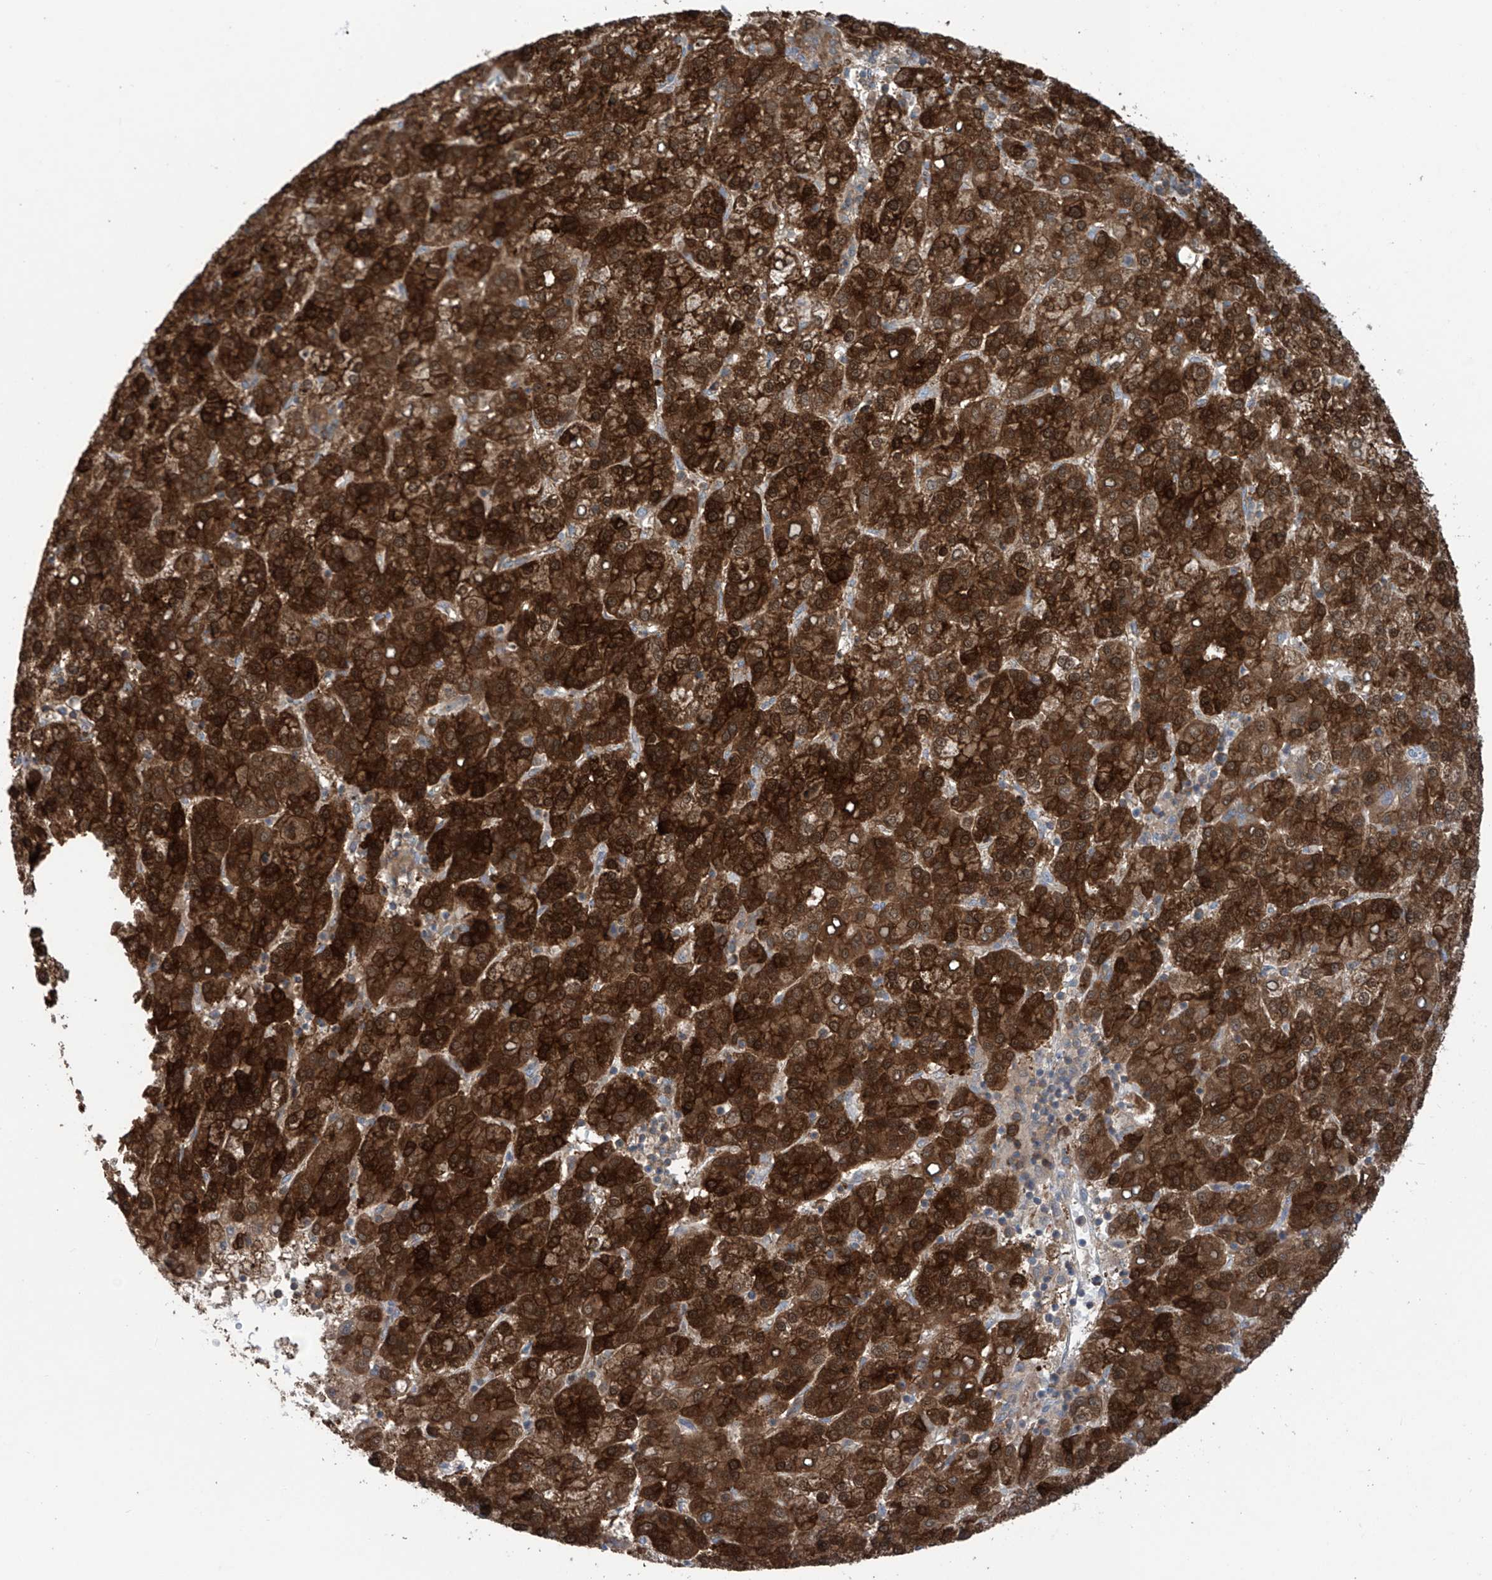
{"staining": {"intensity": "strong", "quantity": ">75%", "location": "cytoplasmic/membranous,nuclear"}, "tissue": "liver cancer", "cell_type": "Tumor cells", "image_type": "cancer", "snomed": [{"axis": "morphology", "description": "Carcinoma, Hepatocellular, NOS"}, {"axis": "topography", "description": "Liver"}], "caption": "Protein expression analysis of liver hepatocellular carcinoma demonstrates strong cytoplasmic/membranous and nuclear staining in approximately >75% of tumor cells.", "gene": "SAMD3", "patient": {"sex": "female", "age": 58}}